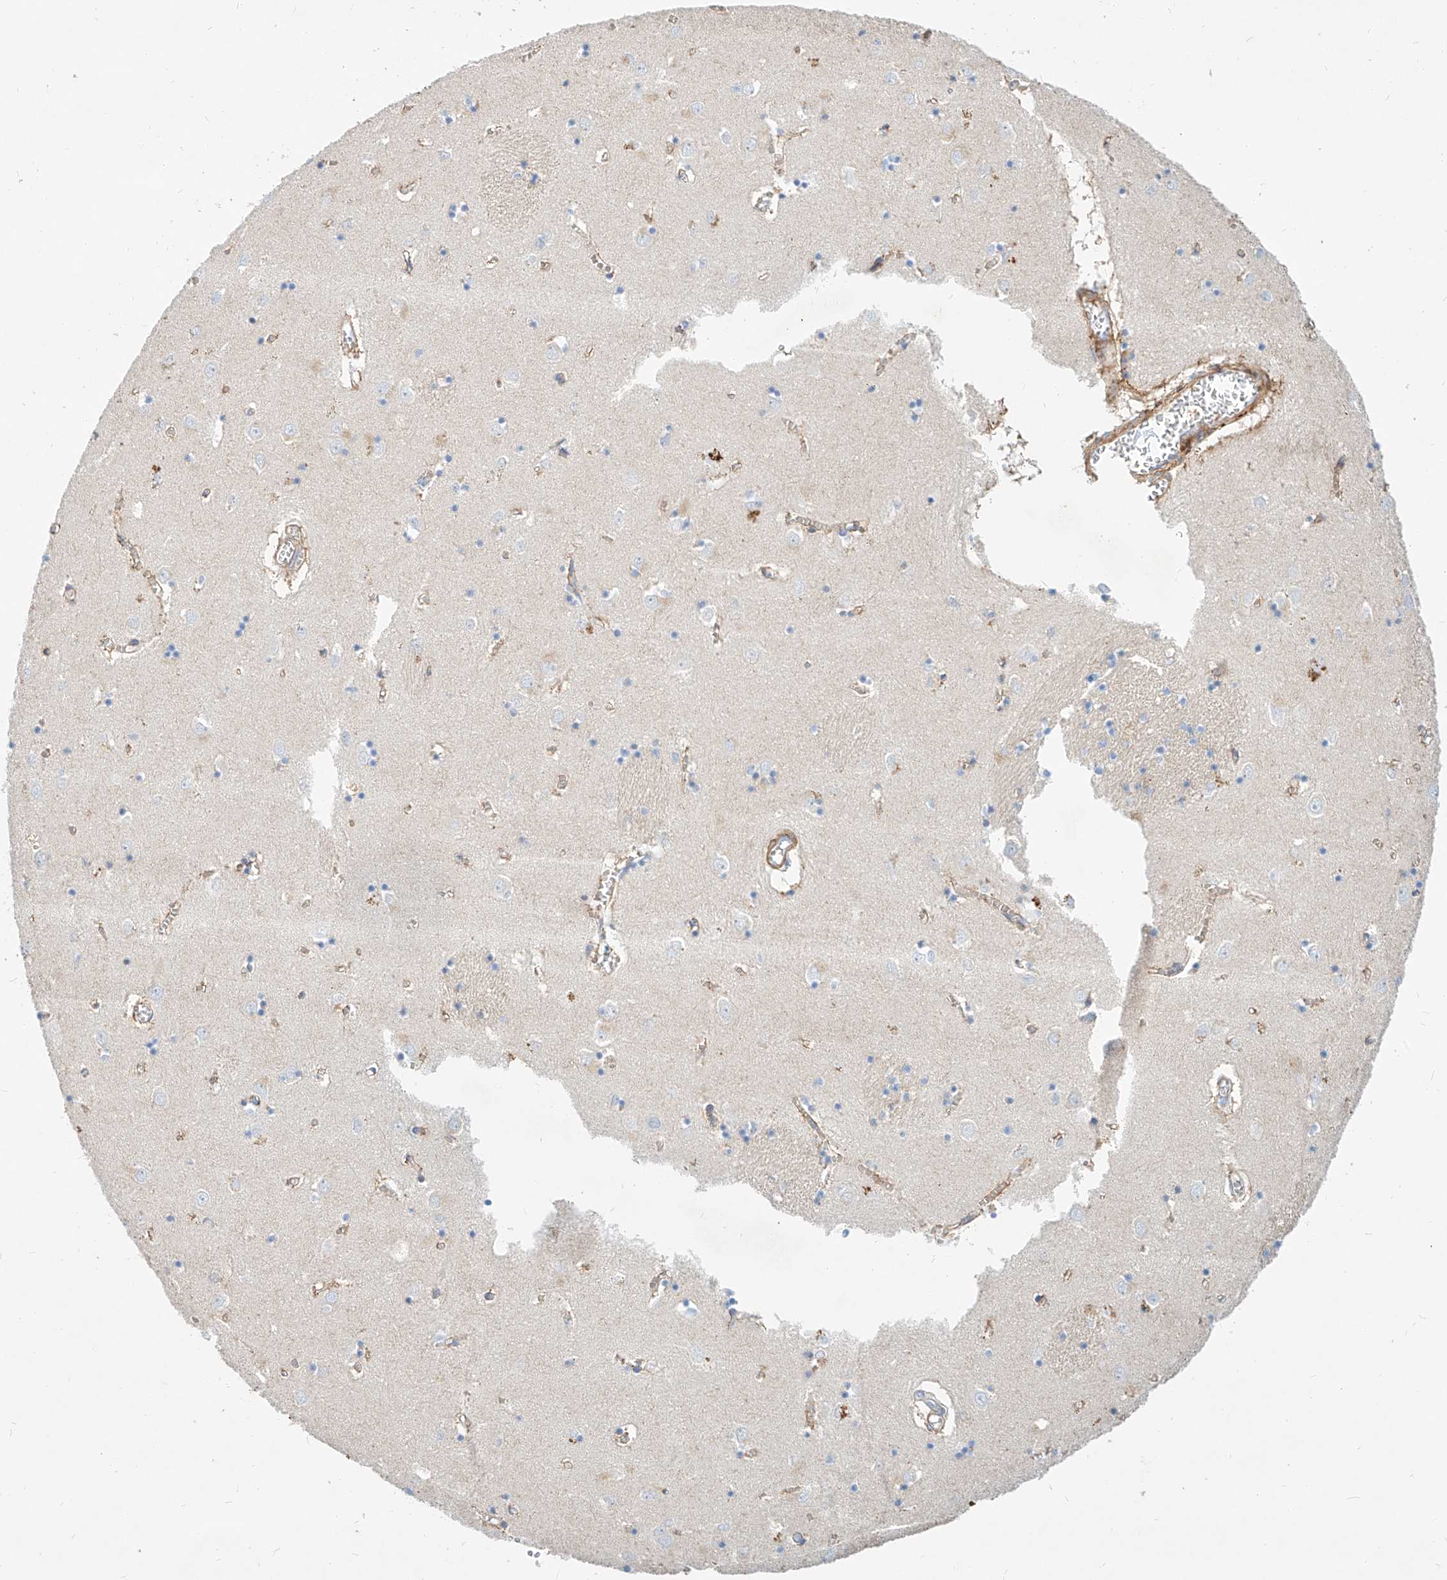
{"staining": {"intensity": "negative", "quantity": "none", "location": "none"}, "tissue": "caudate", "cell_type": "Glial cells", "image_type": "normal", "snomed": [{"axis": "morphology", "description": "Normal tissue, NOS"}, {"axis": "topography", "description": "Lateral ventricle wall"}], "caption": "Caudate stained for a protein using IHC reveals no staining glial cells.", "gene": "KCNH5", "patient": {"sex": "male", "age": 70}}